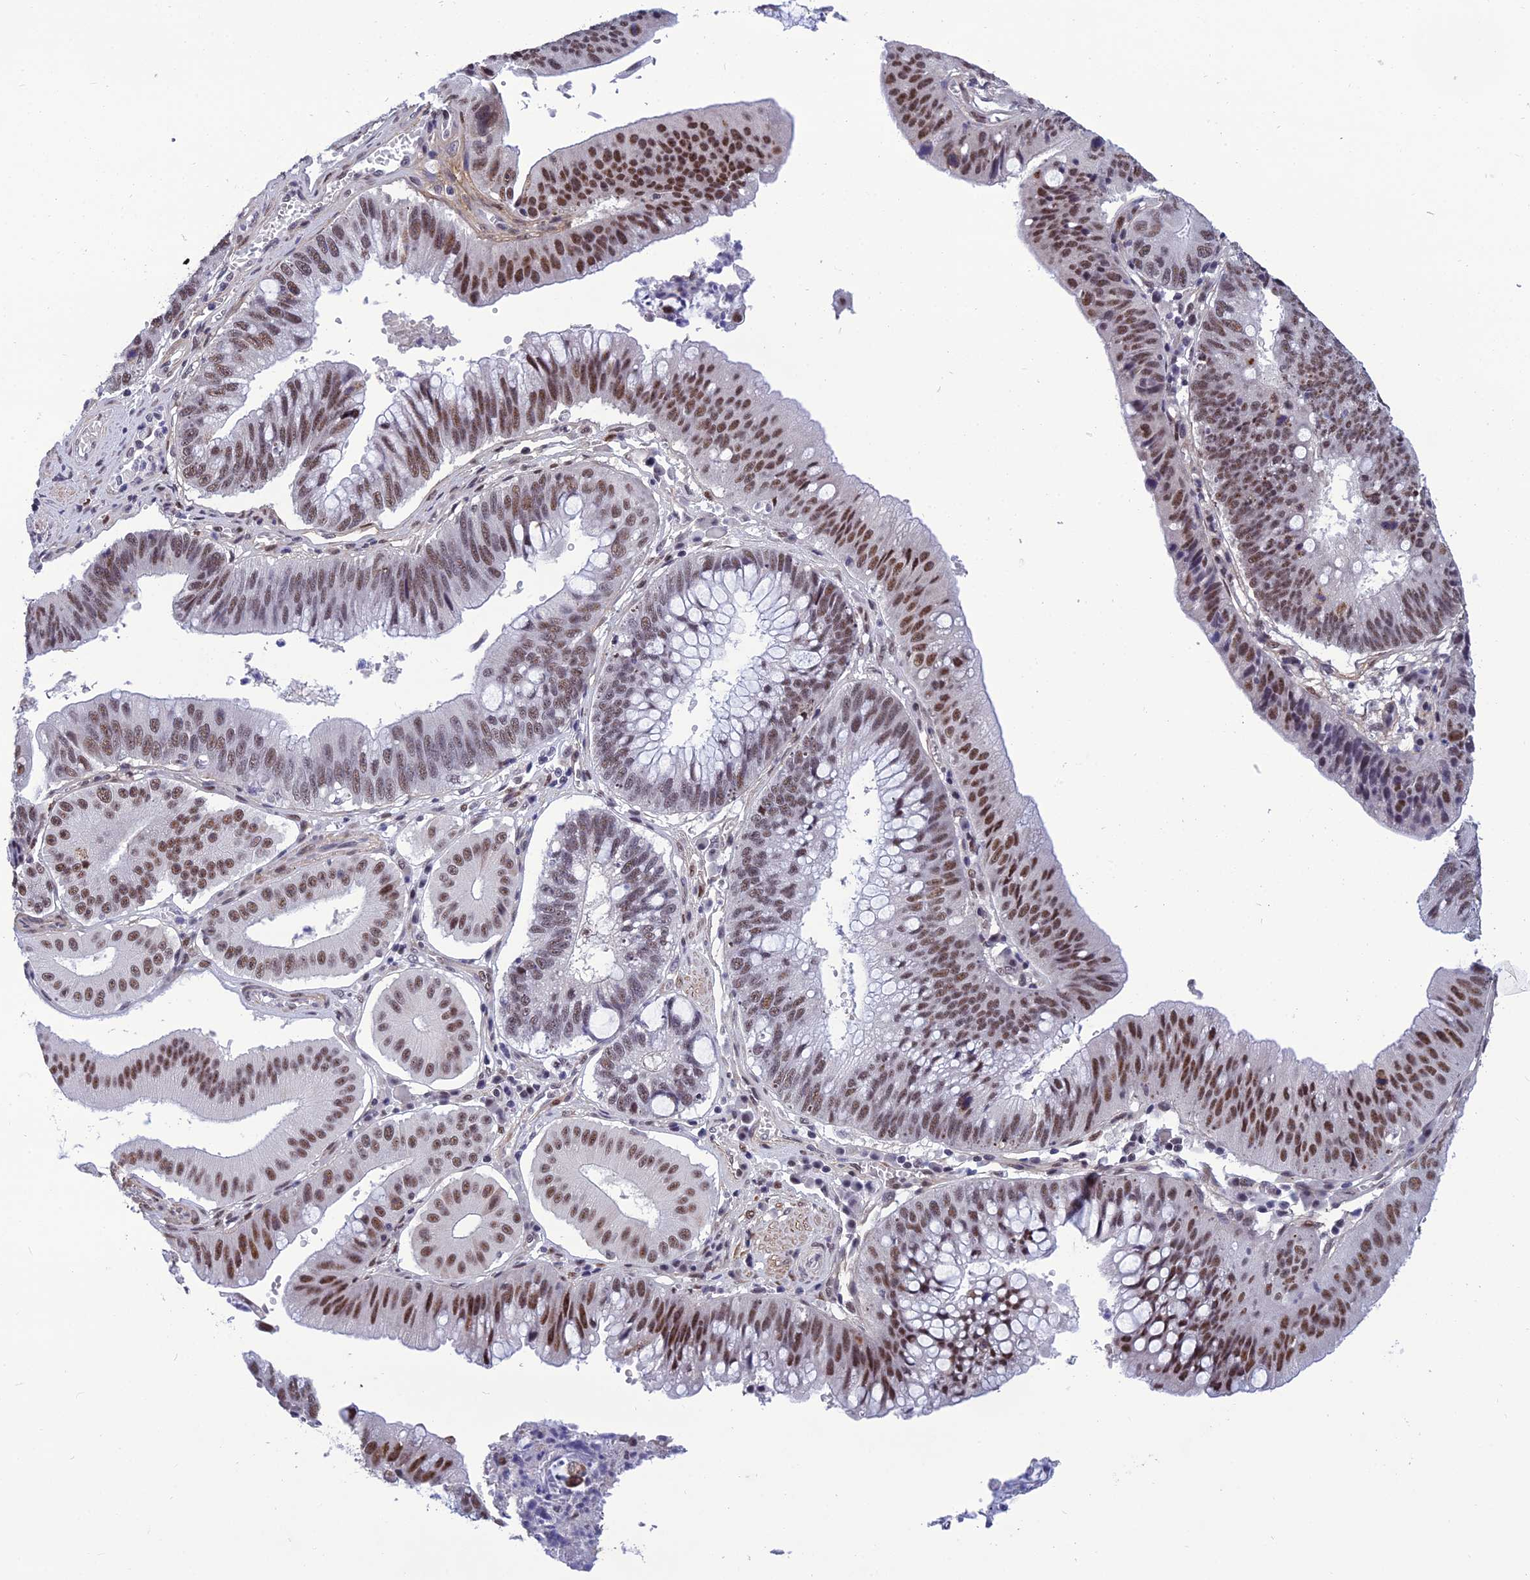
{"staining": {"intensity": "moderate", "quantity": ">75%", "location": "nuclear"}, "tissue": "stomach cancer", "cell_type": "Tumor cells", "image_type": "cancer", "snomed": [{"axis": "morphology", "description": "Adenocarcinoma, NOS"}, {"axis": "topography", "description": "Stomach"}], "caption": "Adenocarcinoma (stomach) tissue demonstrates moderate nuclear expression in approximately >75% of tumor cells, visualized by immunohistochemistry.", "gene": "RSRC1", "patient": {"sex": "male", "age": 59}}